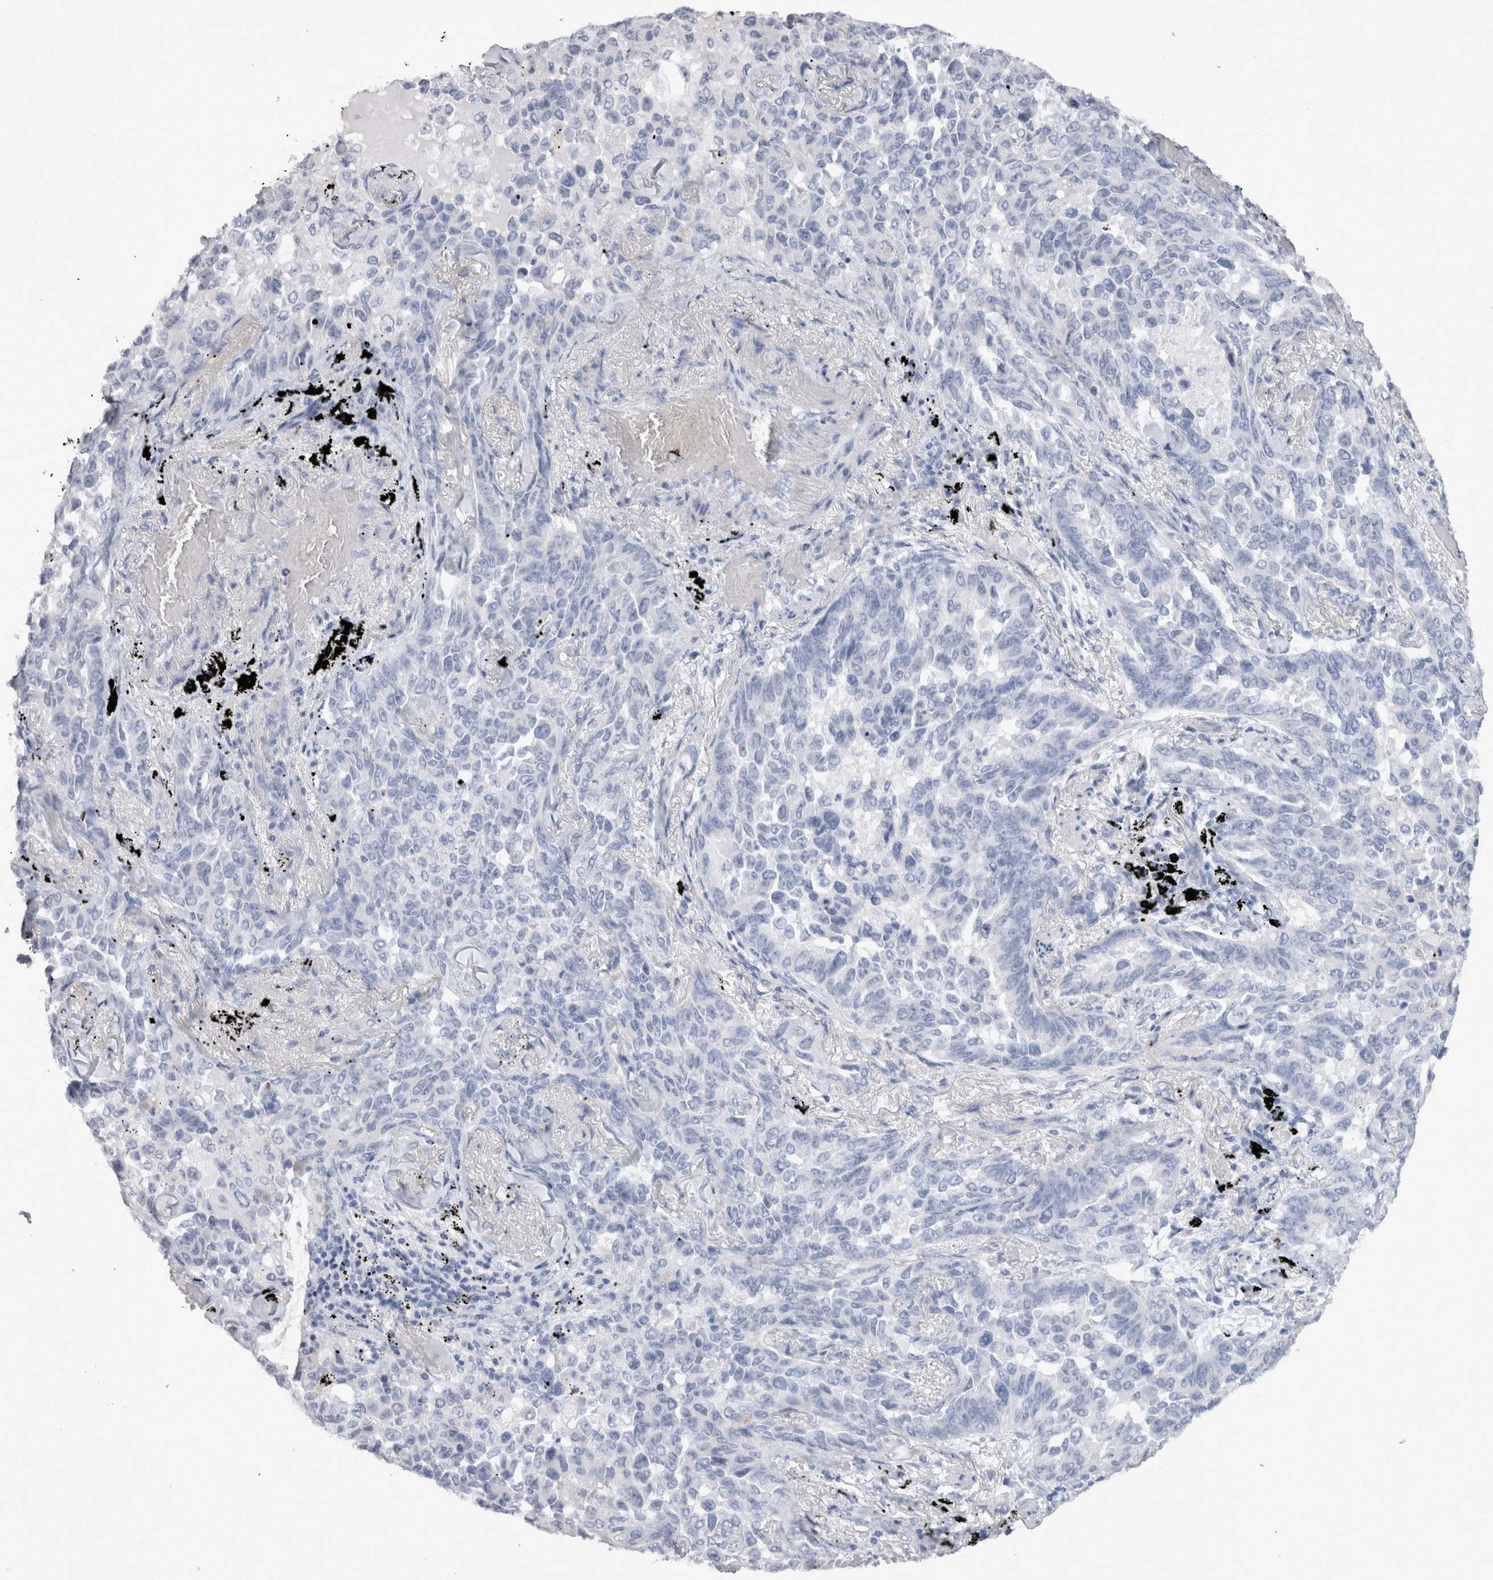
{"staining": {"intensity": "negative", "quantity": "none", "location": "none"}, "tissue": "lung cancer", "cell_type": "Tumor cells", "image_type": "cancer", "snomed": [{"axis": "morphology", "description": "Adenocarcinoma, NOS"}, {"axis": "topography", "description": "Lung"}], "caption": "Immunohistochemical staining of human lung cancer (adenocarcinoma) displays no significant expression in tumor cells. Nuclei are stained in blue.", "gene": "ADAM2", "patient": {"sex": "female", "age": 67}}